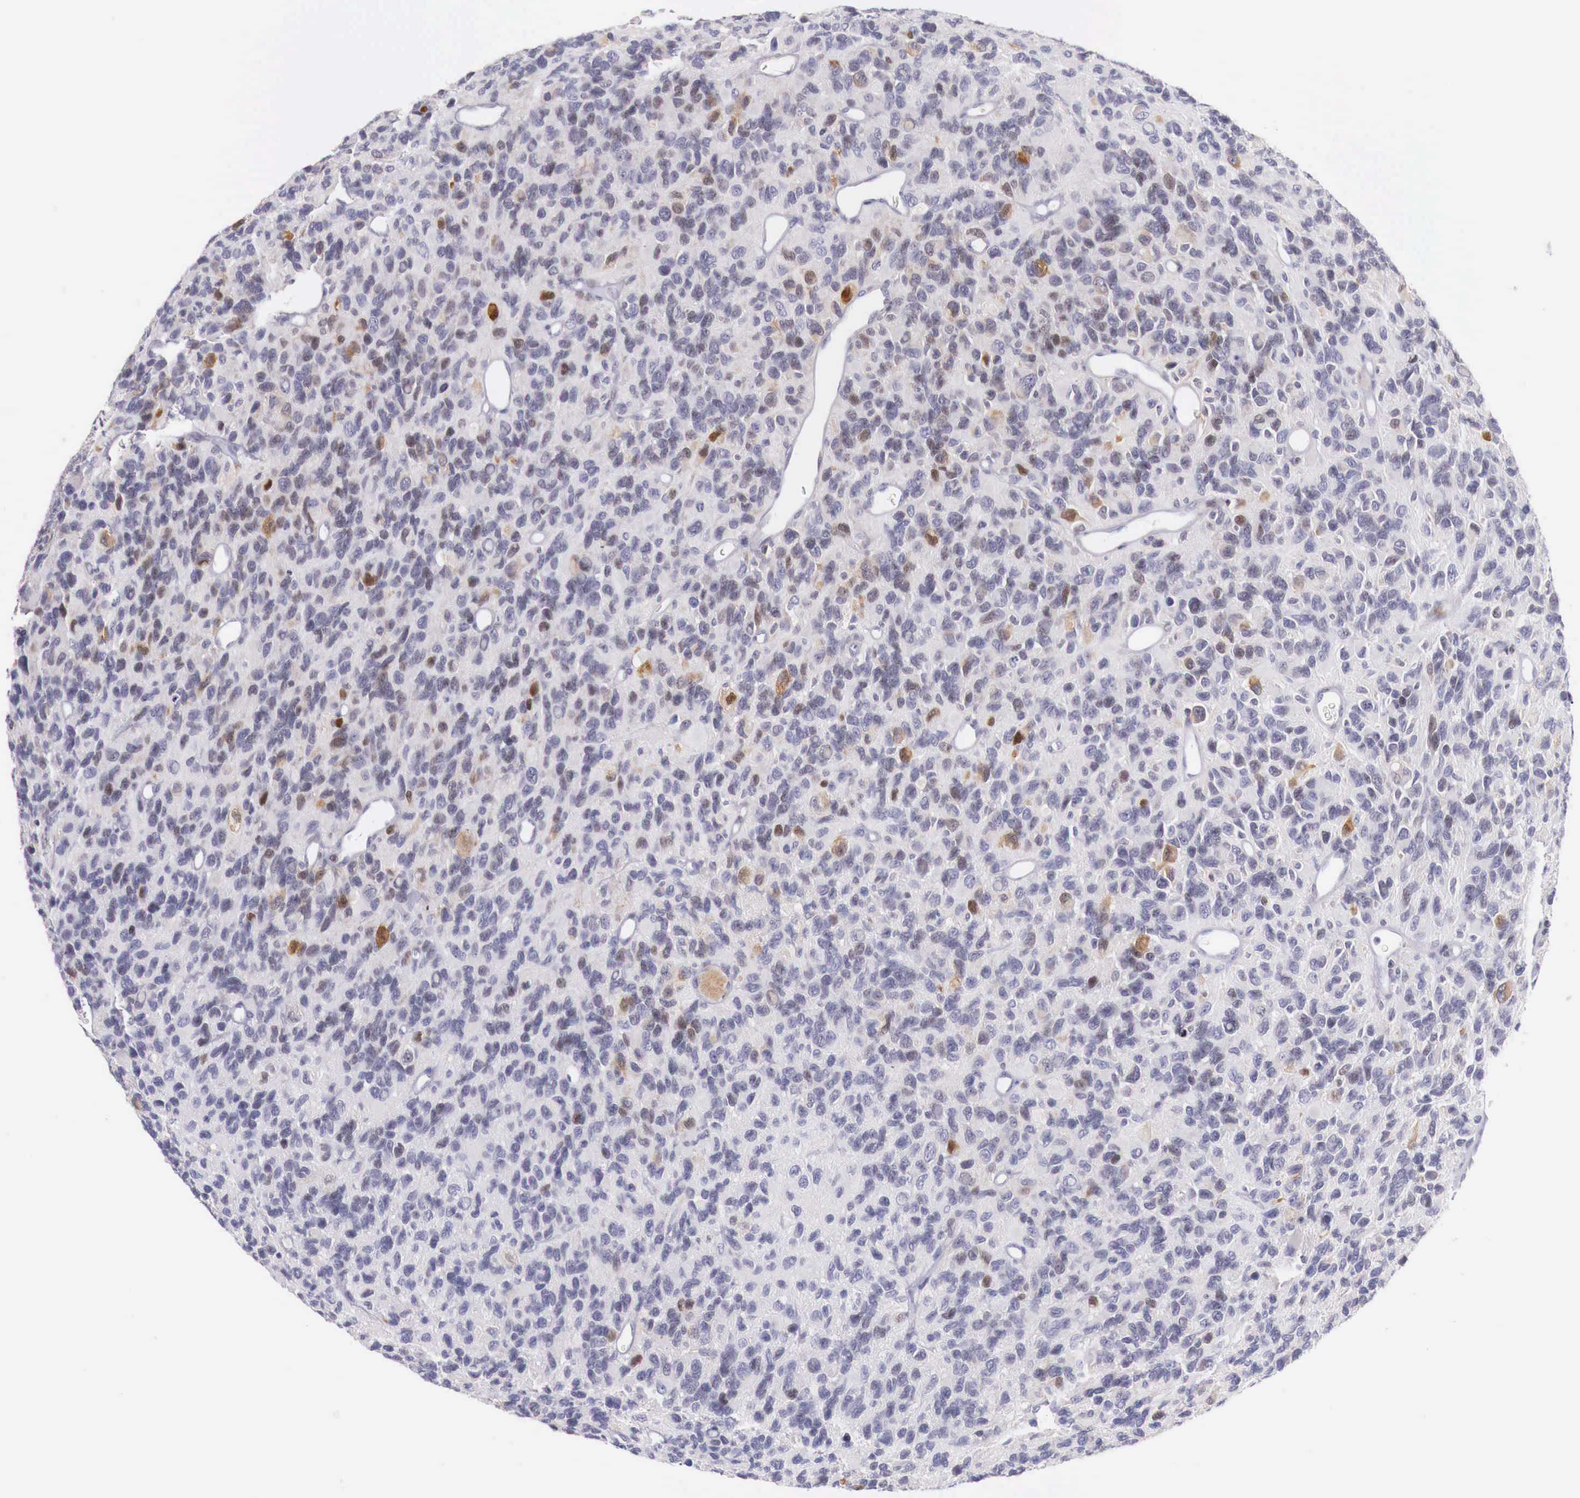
{"staining": {"intensity": "weak", "quantity": "<25%", "location": "nuclear"}, "tissue": "glioma", "cell_type": "Tumor cells", "image_type": "cancer", "snomed": [{"axis": "morphology", "description": "Glioma, malignant, High grade"}, {"axis": "topography", "description": "Brain"}], "caption": "Tumor cells show no significant expression in malignant glioma (high-grade).", "gene": "CLCN5", "patient": {"sex": "male", "age": 77}}